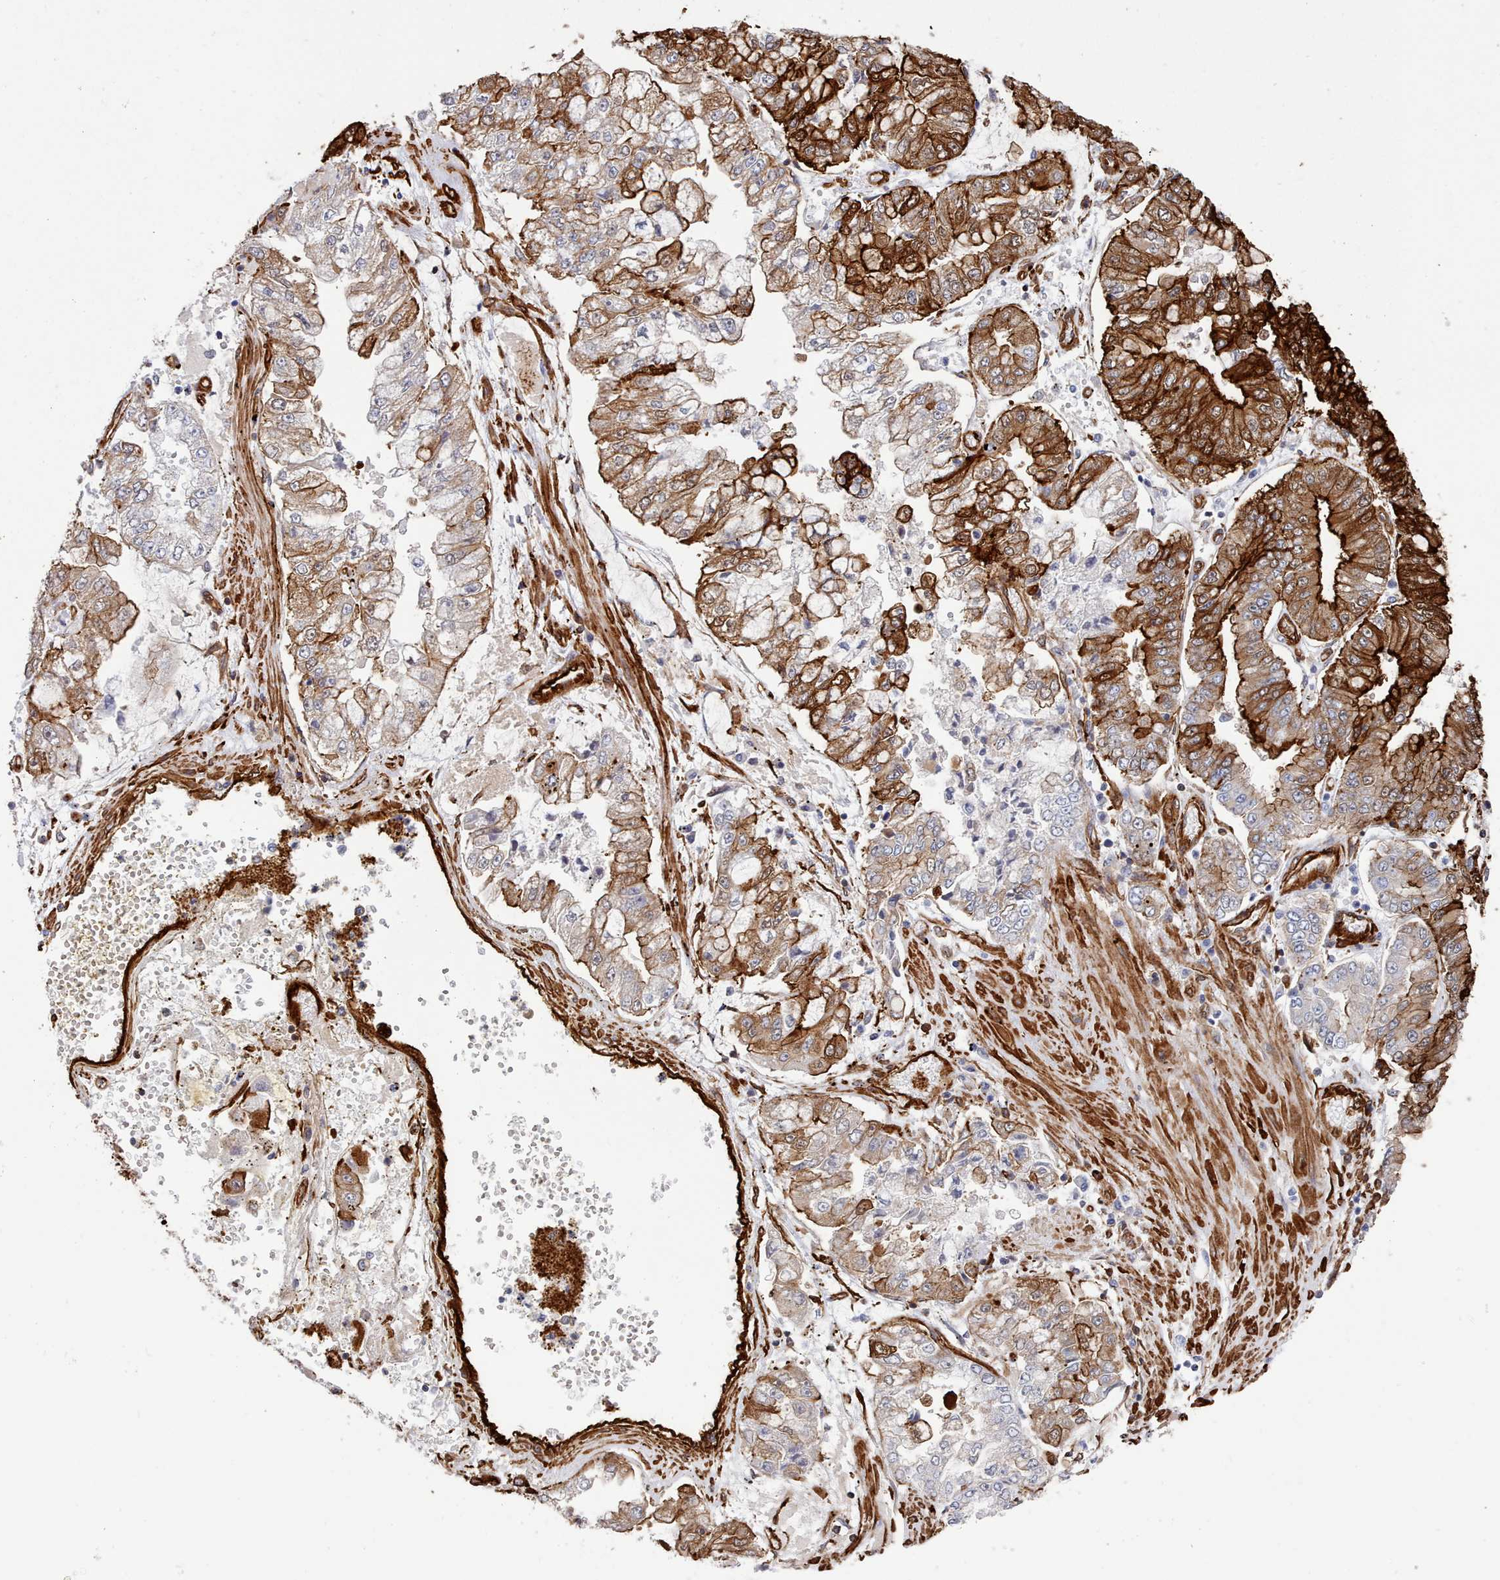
{"staining": {"intensity": "strong", "quantity": "25%-75%", "location": "cytoplasmic/membranous"}, "tissue": "stomach cancer", "cell_type": "Tumor cells", "image_type": "cancer", "snomed": [{"axis": "morphology", "description": "Adenocarcinoma, NOS"}, {"axis": "topography", "description": "Stomach"}], "caption": "The image displays a brown stain indicating the presence of a protein in the cytoplasmic/membranous of tumor cells in stomach cancer (adenocarcinoma).", "gene": "G6PC1", "patient": {"sex": "male", "age": 76}}